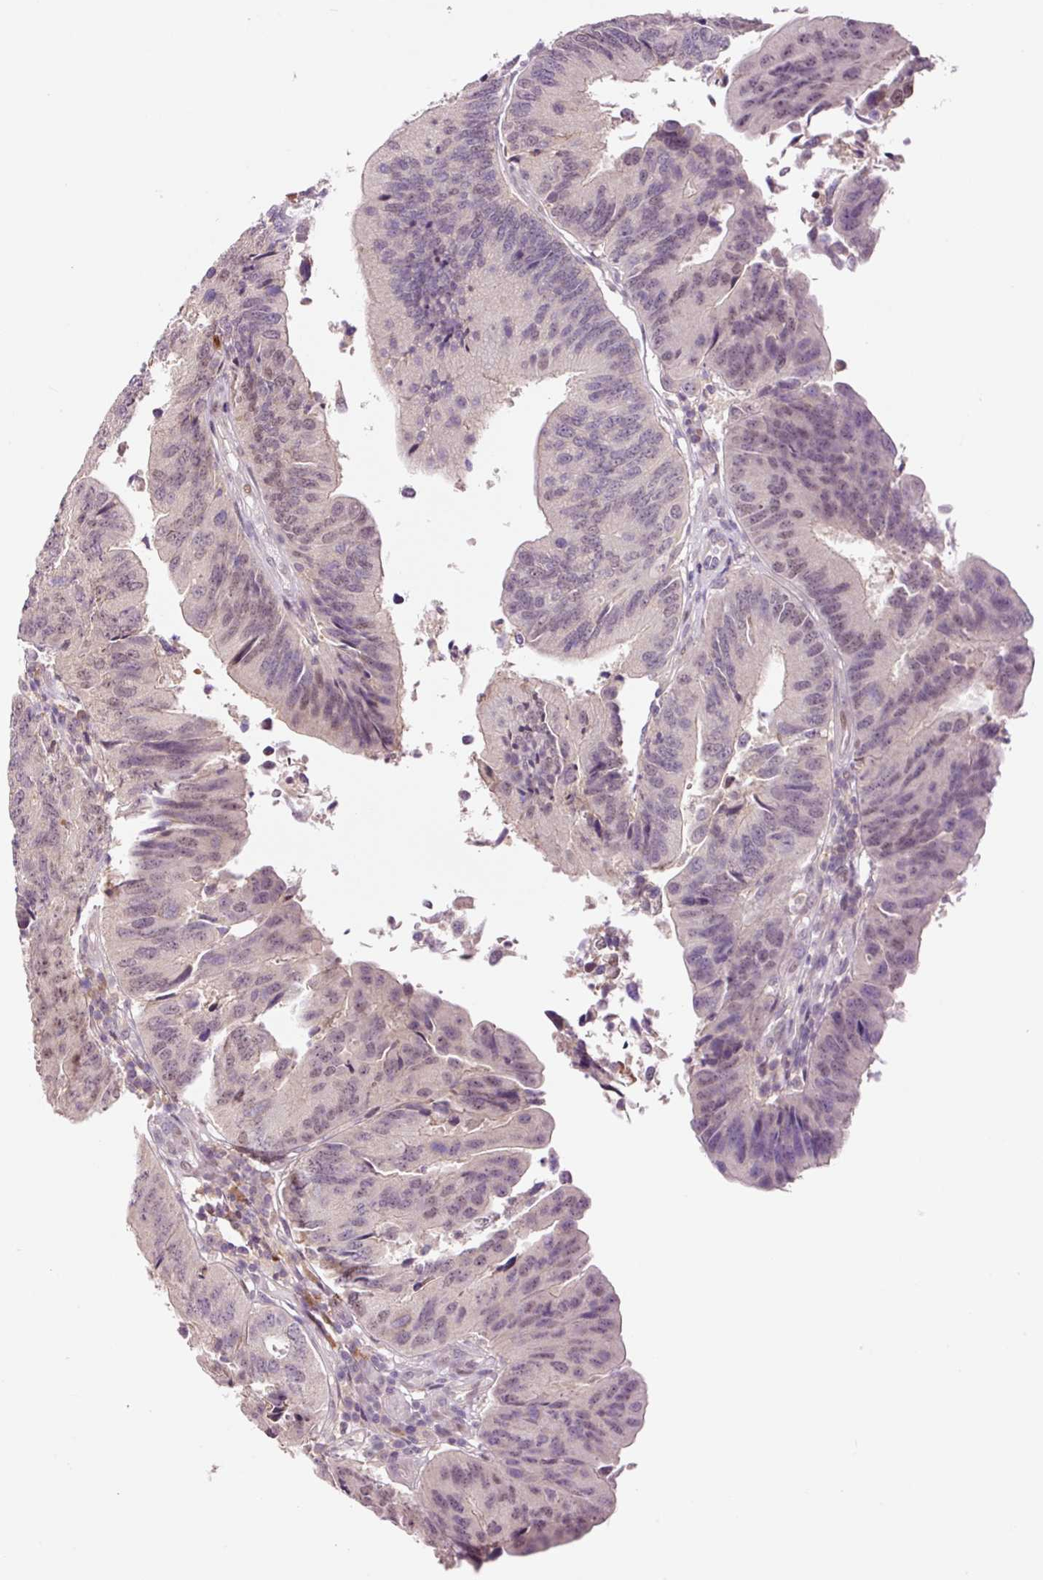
{"staining": {"intensity": "weak", "quantity": "<25%", "location": "nuclear"}, "tissue": "colorectal cancer", "cell_type": "Tumor cells", "image_type": "cancer", "snomed": [{"axis": "morphology", "description": "Adenocarcinoma, NOS"}, {"axis": "topography", "description": "Colon"}], "caption": "Human colorectal cancer (adenocarcinoma) stained for a protein using immunohistochemistry (IHC) shows no positivity in tumor cells.", "gene": "DPPA4", "patient": {"sex": "female", "age": 67}}